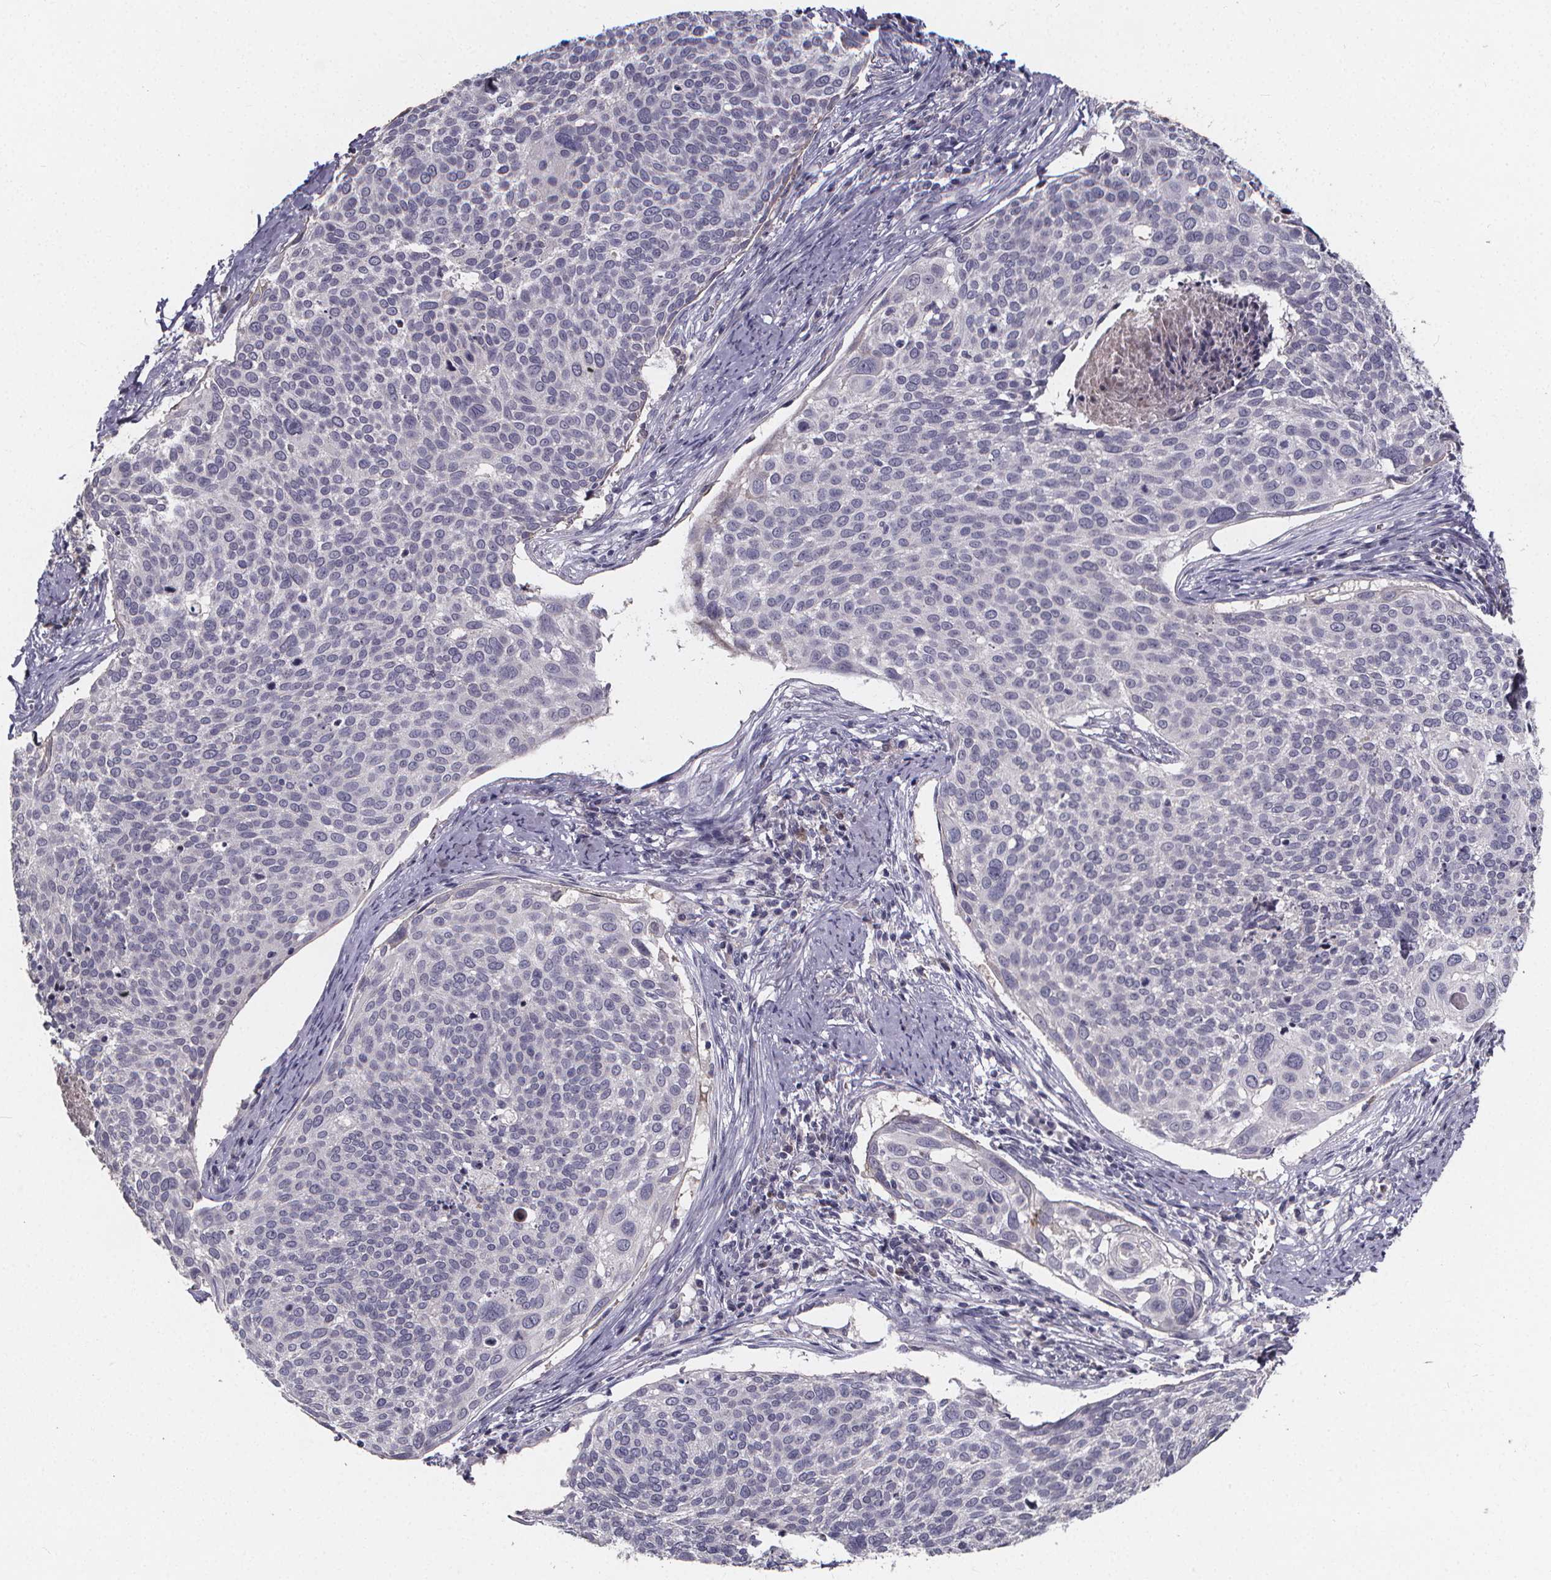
{"staining": {"intensity": "negative", "quantity": "none", "location": "none"}, "tissue": "cervical cancer", "cell_type": "Tumor cells", "image_type": "cancer", "snomed": [{"axis": "morphology", "description": "Squamous cell carcinoma, NOS"}, {"axis": "topography", "description": "Cervix"}], "caption": "Protein analysis of cervical squamous cell carcinoma shows no significant positivity in tumor cells.", "gene": "AGT", "patient": {"sex": "female", "age": 39}}